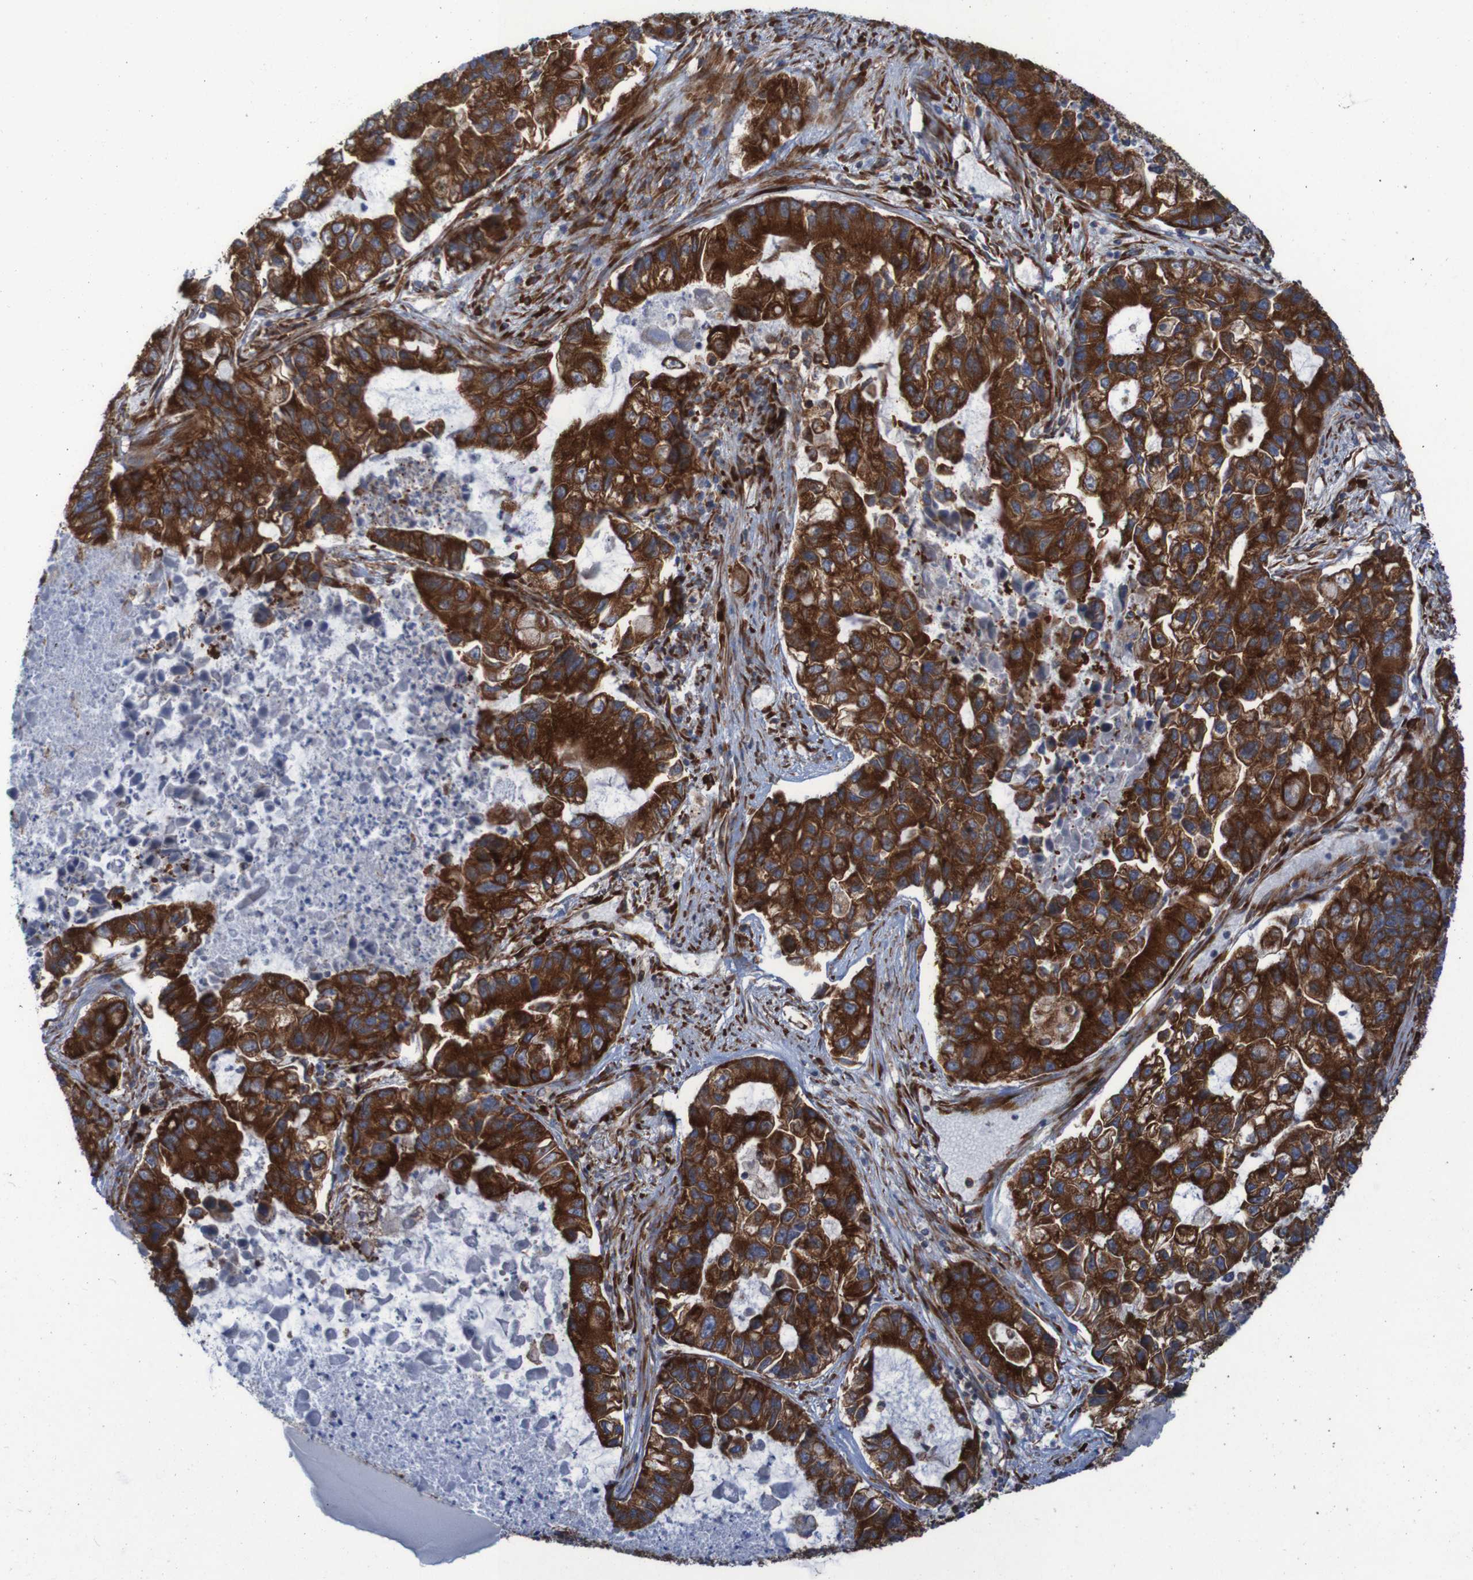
{"staining": {"intensity": "strong", "quantity": ">75%", "location": "cytoplasmic/membranous"}, "tissue": "lung cancer", "cell_type": "Tumor cells", "image_type": "cancer", "snomed": [{"axis": "morphology", "description": "Adenocarcinoma, NOS"}, {"axis": "topography", "description": "Lung"}], "caption": "Protein expression analysis of human lung cancer reveals strong cytoplasmic/membranous positivity in about >75% of tumor cells.", "gene": "RPL10", "patient": {"sex": "female", "age": 51}}